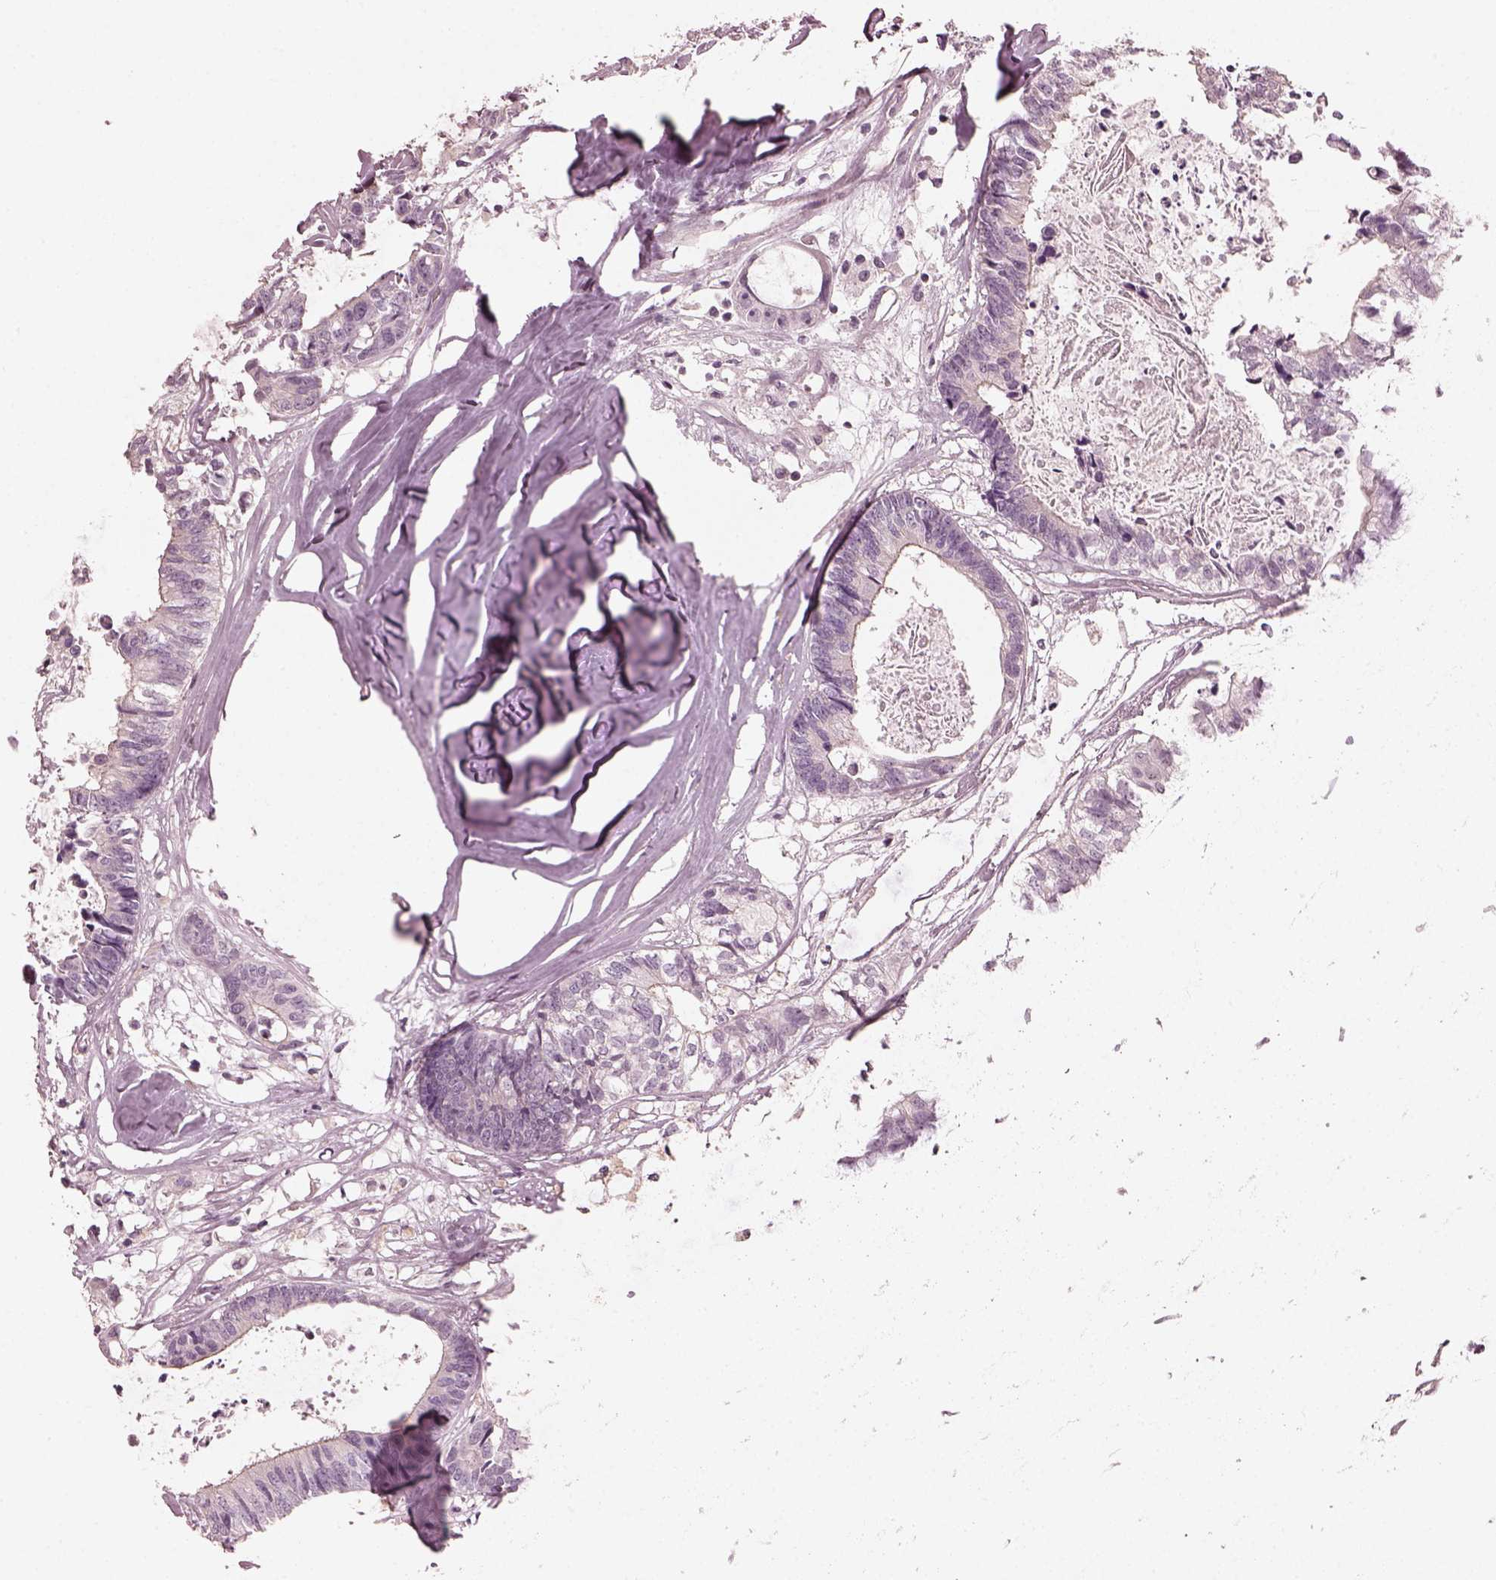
{"staining": {"intensity": "negative", "quantity": "none", "location": "none"}, "tissue": "colorectal cancer", "cell_type": "Tumor cells", "image_type": "cancer", "snomed": [{"axis": "morphology", "description": "Adenocarcinoma, NOS"}, {"axis": "topography", "description": "Colon"}, {"axis": "topography", "description": "Rectum"}], "caption": "An immunohistochemistry micrograph of colorectal cancer is shown. There is no staining in tumor cells of colorectal cancer. The staining was performed using DAB (3,3'-diaminobenzidine) to visualize the protein expression in brown, while the nuclei were stained in blue with hematoxylin (Magnification: 20x).", "gene": "OPTC", "patient": {"sex": "male", "age": 57}}